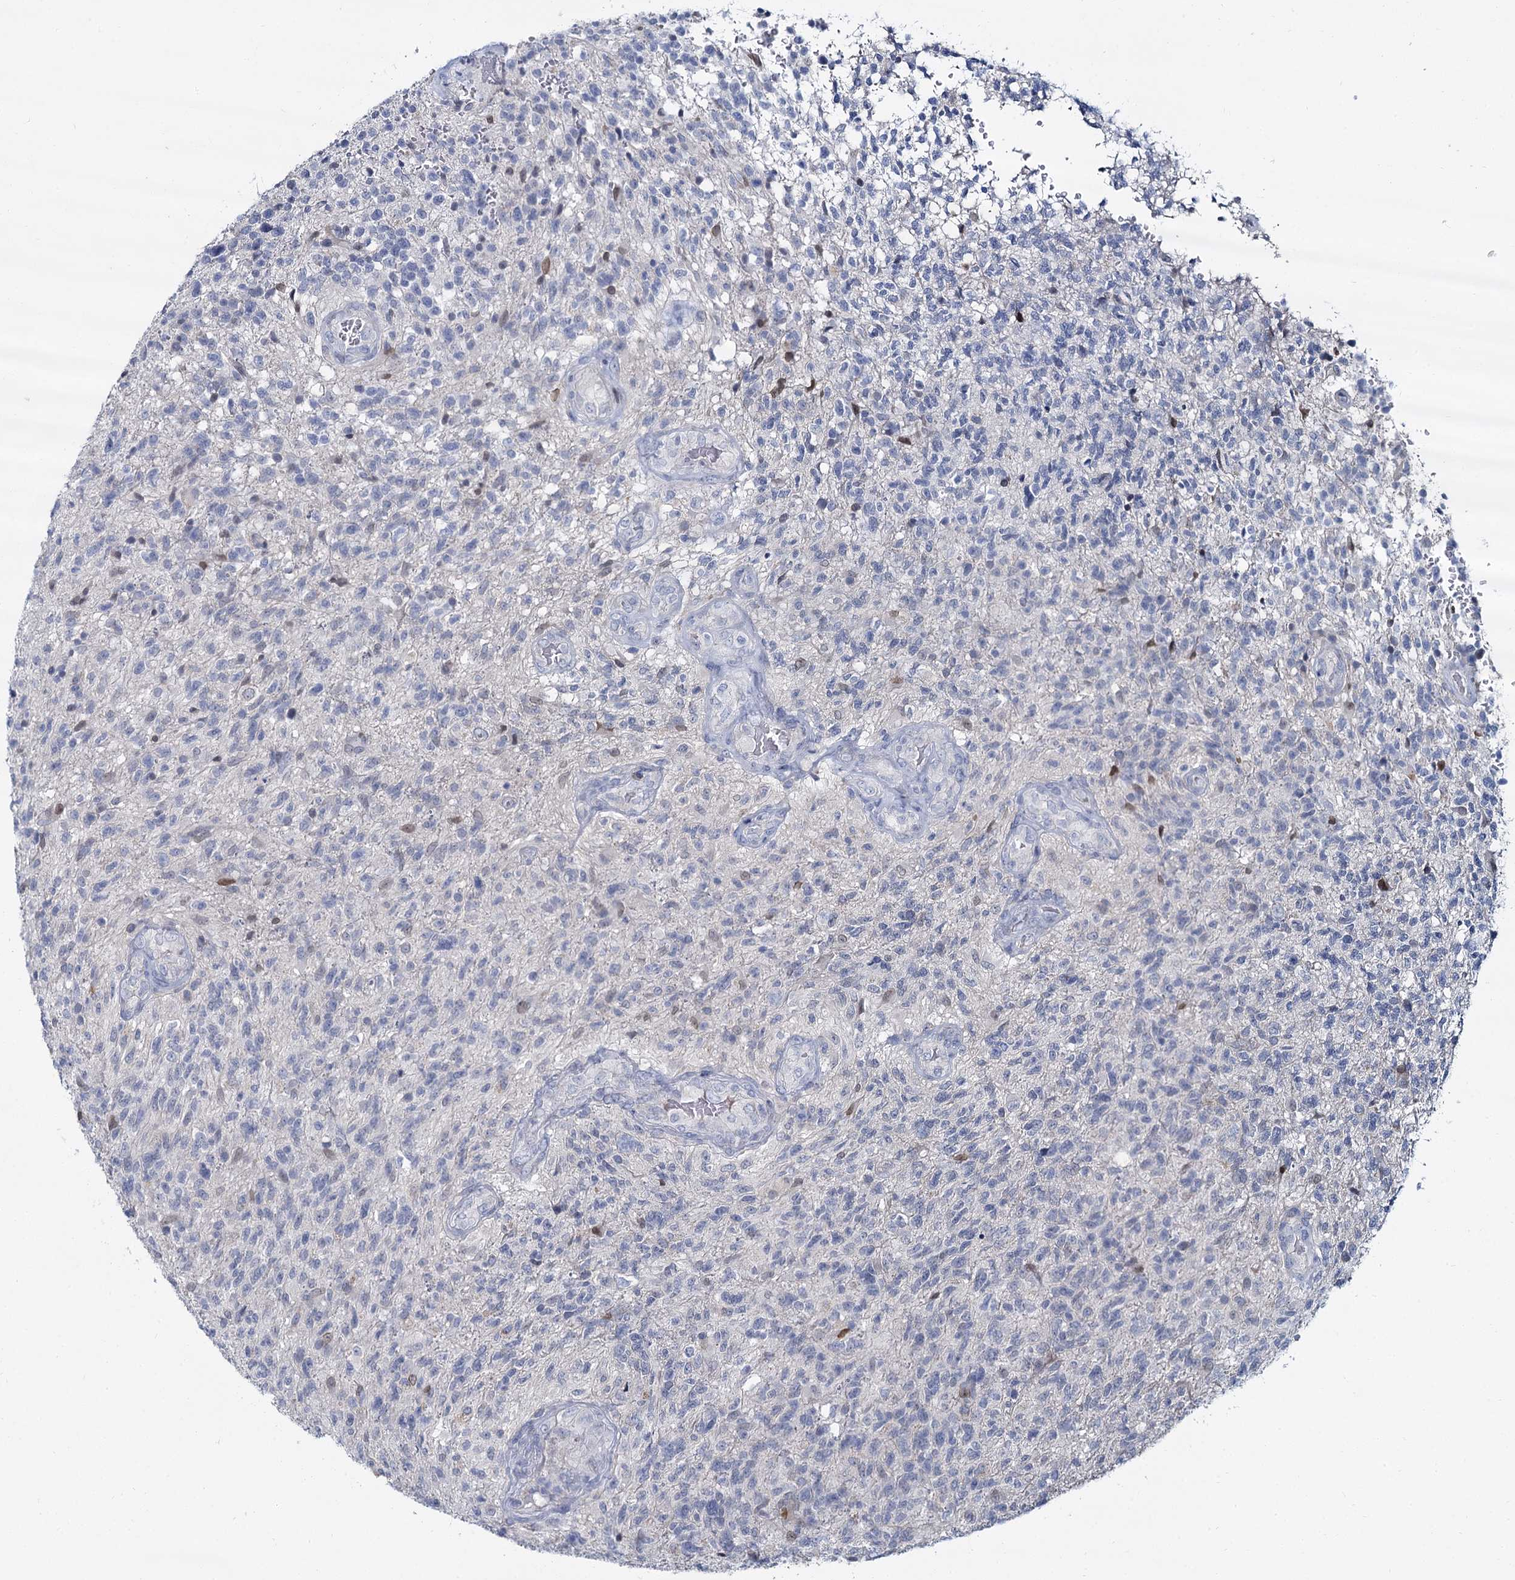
{"staining": {"intensity": "negative", "quantity": "none", "location": "none"}, "tissue": "glioma", "cell_type": "Tumor cells", "image_type": "cancer", "snomed": [{"axis": "morphology", "description": "Glioma, malignant, High grade"}, {"axis": "topography", "description": "Brain"}], "caption": "Photomicrograph shows no significant protein staining in tumor cells of malignant glioma (high-grade).", "gene": "ACRBP", "patient": {"sex": "male", "age": 56}}